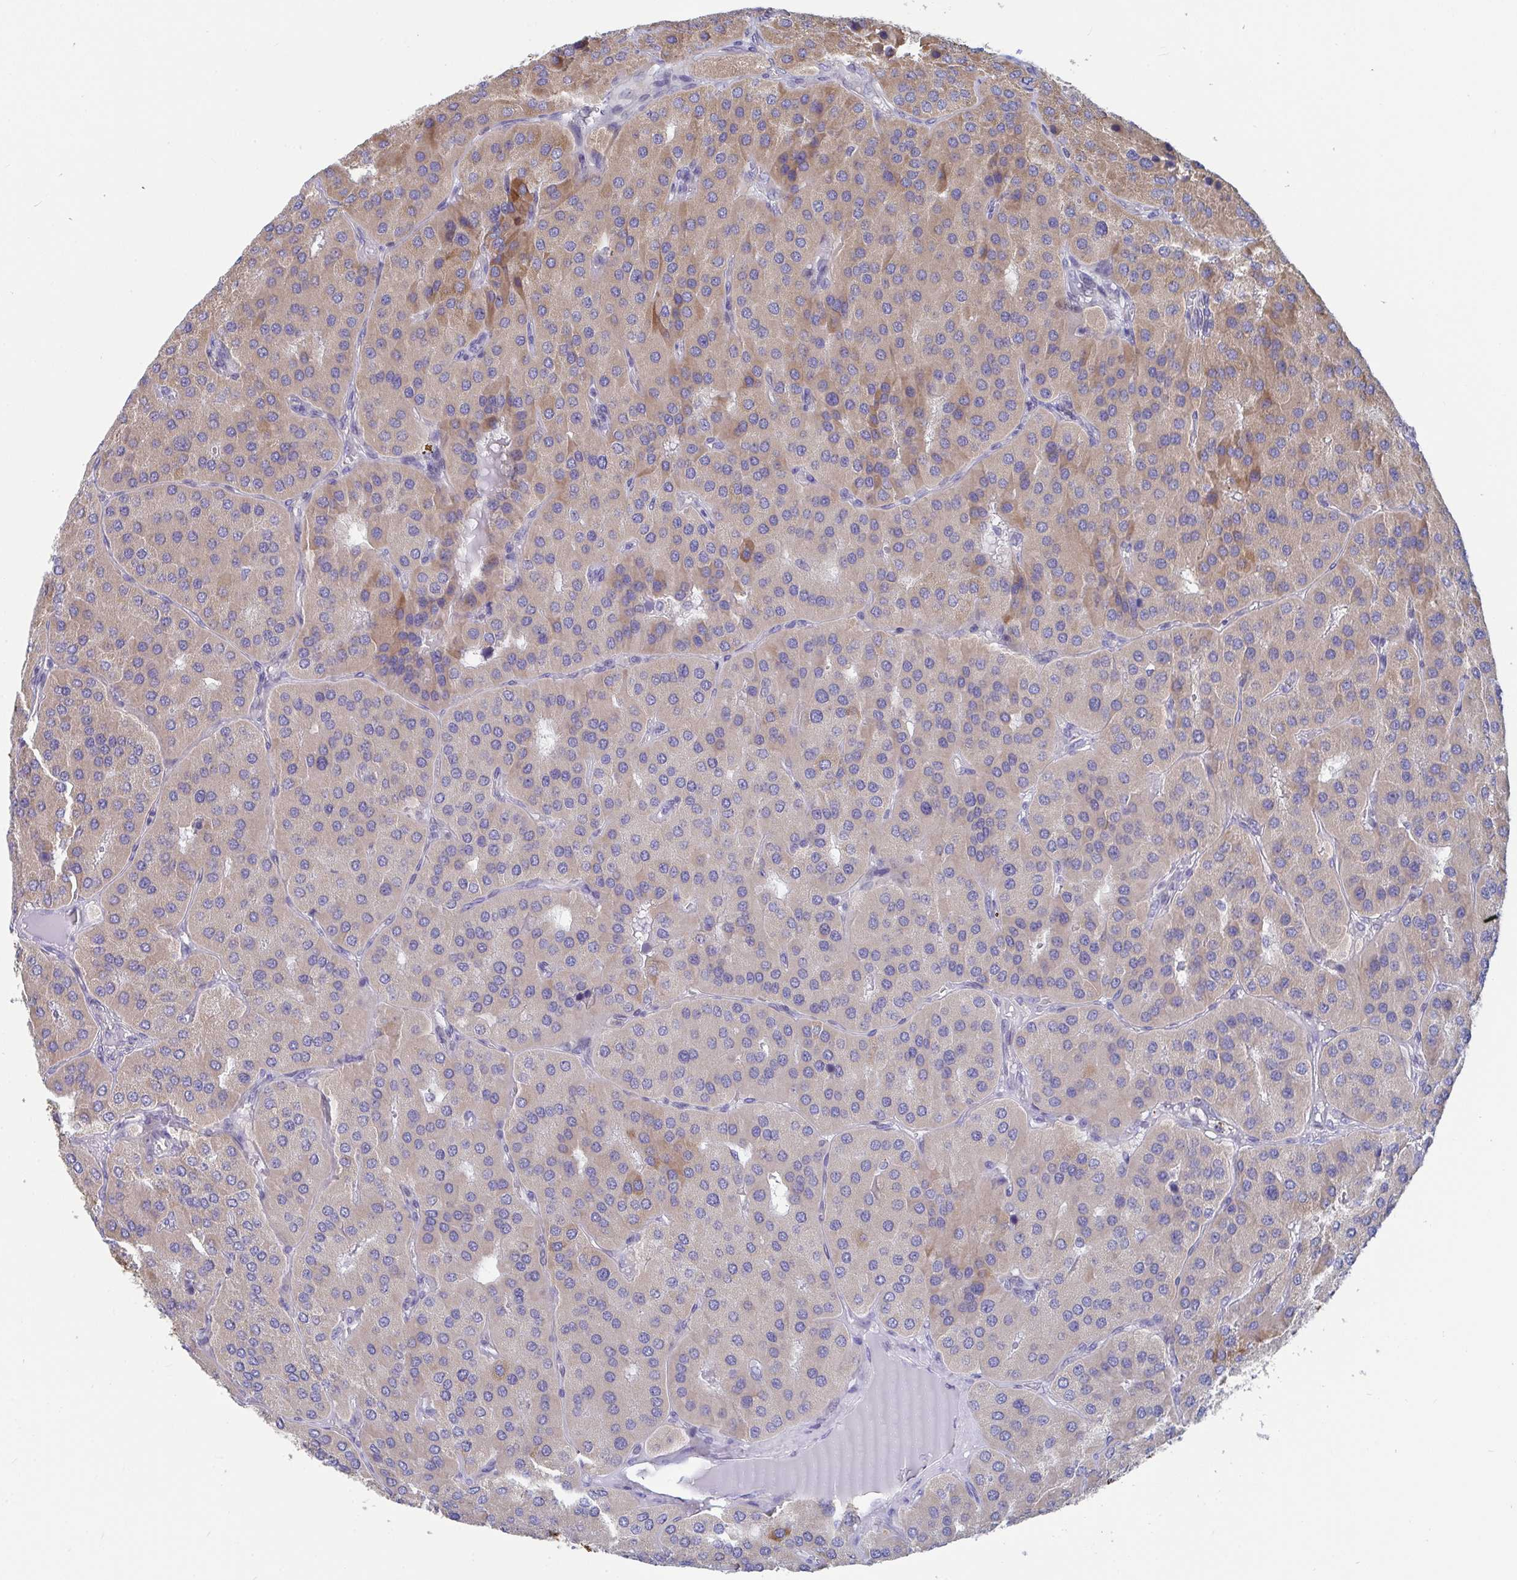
{"staining": {"intensity": "weak", "quantity": "25%-75%", "location": "cytoplasmic/membranous"}, "tissue": "parathyroid gland", "cell_type": "Glandular cells", "image_type": "normal", "snomed": [{"axis": "morphology", "description": "Normal tissue, NOS"}, {"axis": "morphology", "description": "Adenoma, NOS"}, {"axis": "topography", "description": "Parathyroid gland"}], "caption": "Human parathyroid gland stained with a protein marker demonstrates weak staining in glandular cells.", "gene": "FAM156A", "patient": {"sex": "female", "age": 86}}